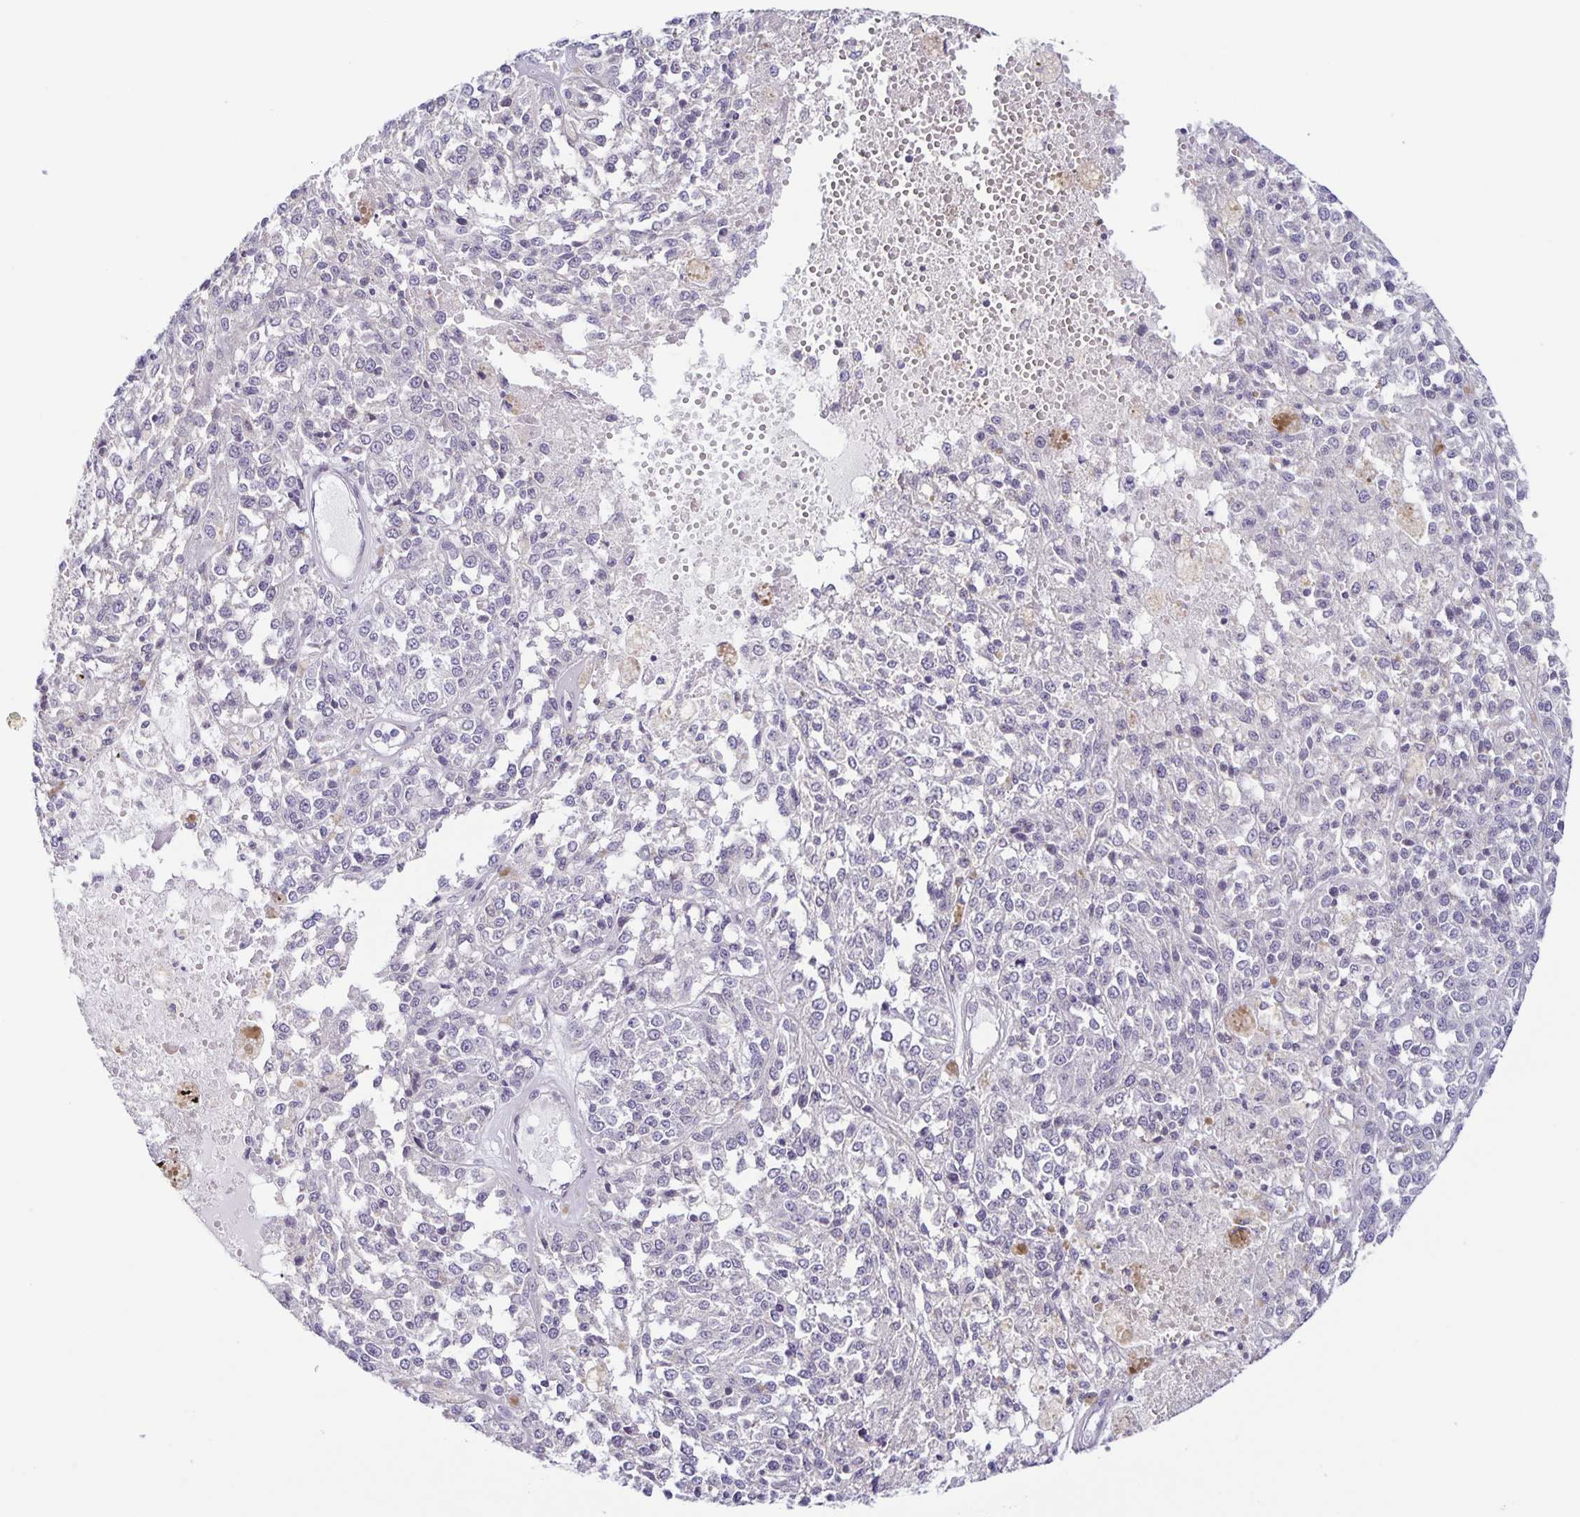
{"staining": {"intensity": "negative", "quantity": "none", "location": "none"}, "tissue": "melanoma", "cell_type": "Tumor cells", "image_type": "cancer", "snomed": [{"axis": "morphology", "description": "Malignant melanoma, Metastatic site"}, {"axis": "topography", "description": "Lymph node"}], "caption": "There is no significant expression in tumor cells of melanoma.", "gene": "SYNE2", "patient": {"sex": "female", "age": 64}}